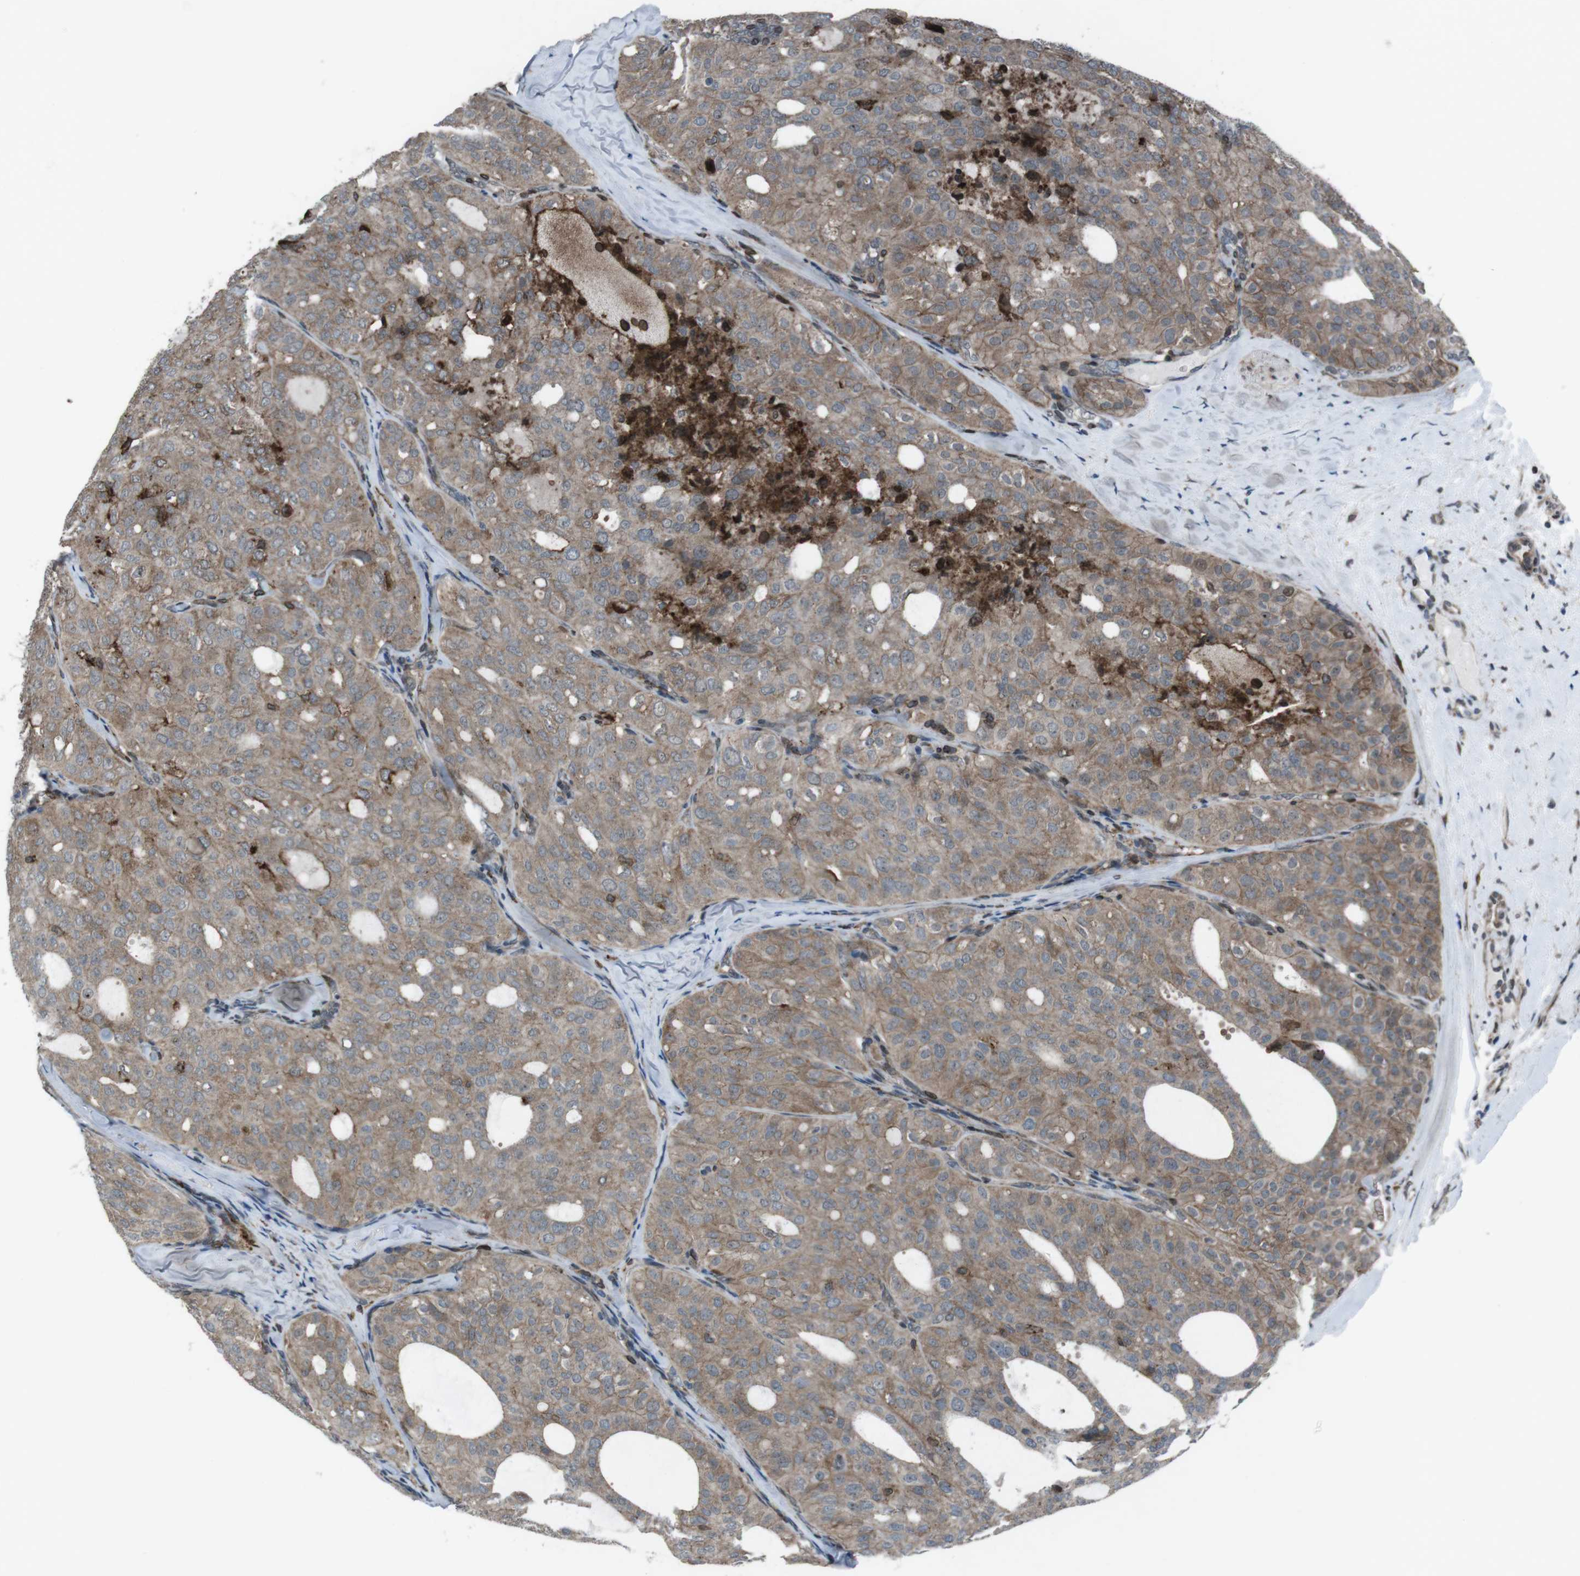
{"staining": {"intensity": "moderate", "quantity": ">75%", "location": "cytoplasmic/membranous"}, "tissue": "thyroid cancer", "cell_type": "Tumor cells", "image_type": "cancer", "snomed": [{"axis": "morphology", "description": "Follicular adenoma carcinoma, NOS"}, {"axis": "topography", "description": "Thyroid gland"}], "caption": "Protein analysis of follicular adenoma carcinoma (thyroid) tissue displays moderate cytoplasmic/membranous staining in about >75% of tumor cells. (DAB (3,3'-diaminobenzidine) = brown stain, brightfield microscopy at high magnification).", "gene": "GDF10", "patient": {"sex": "male", "age": 75}}